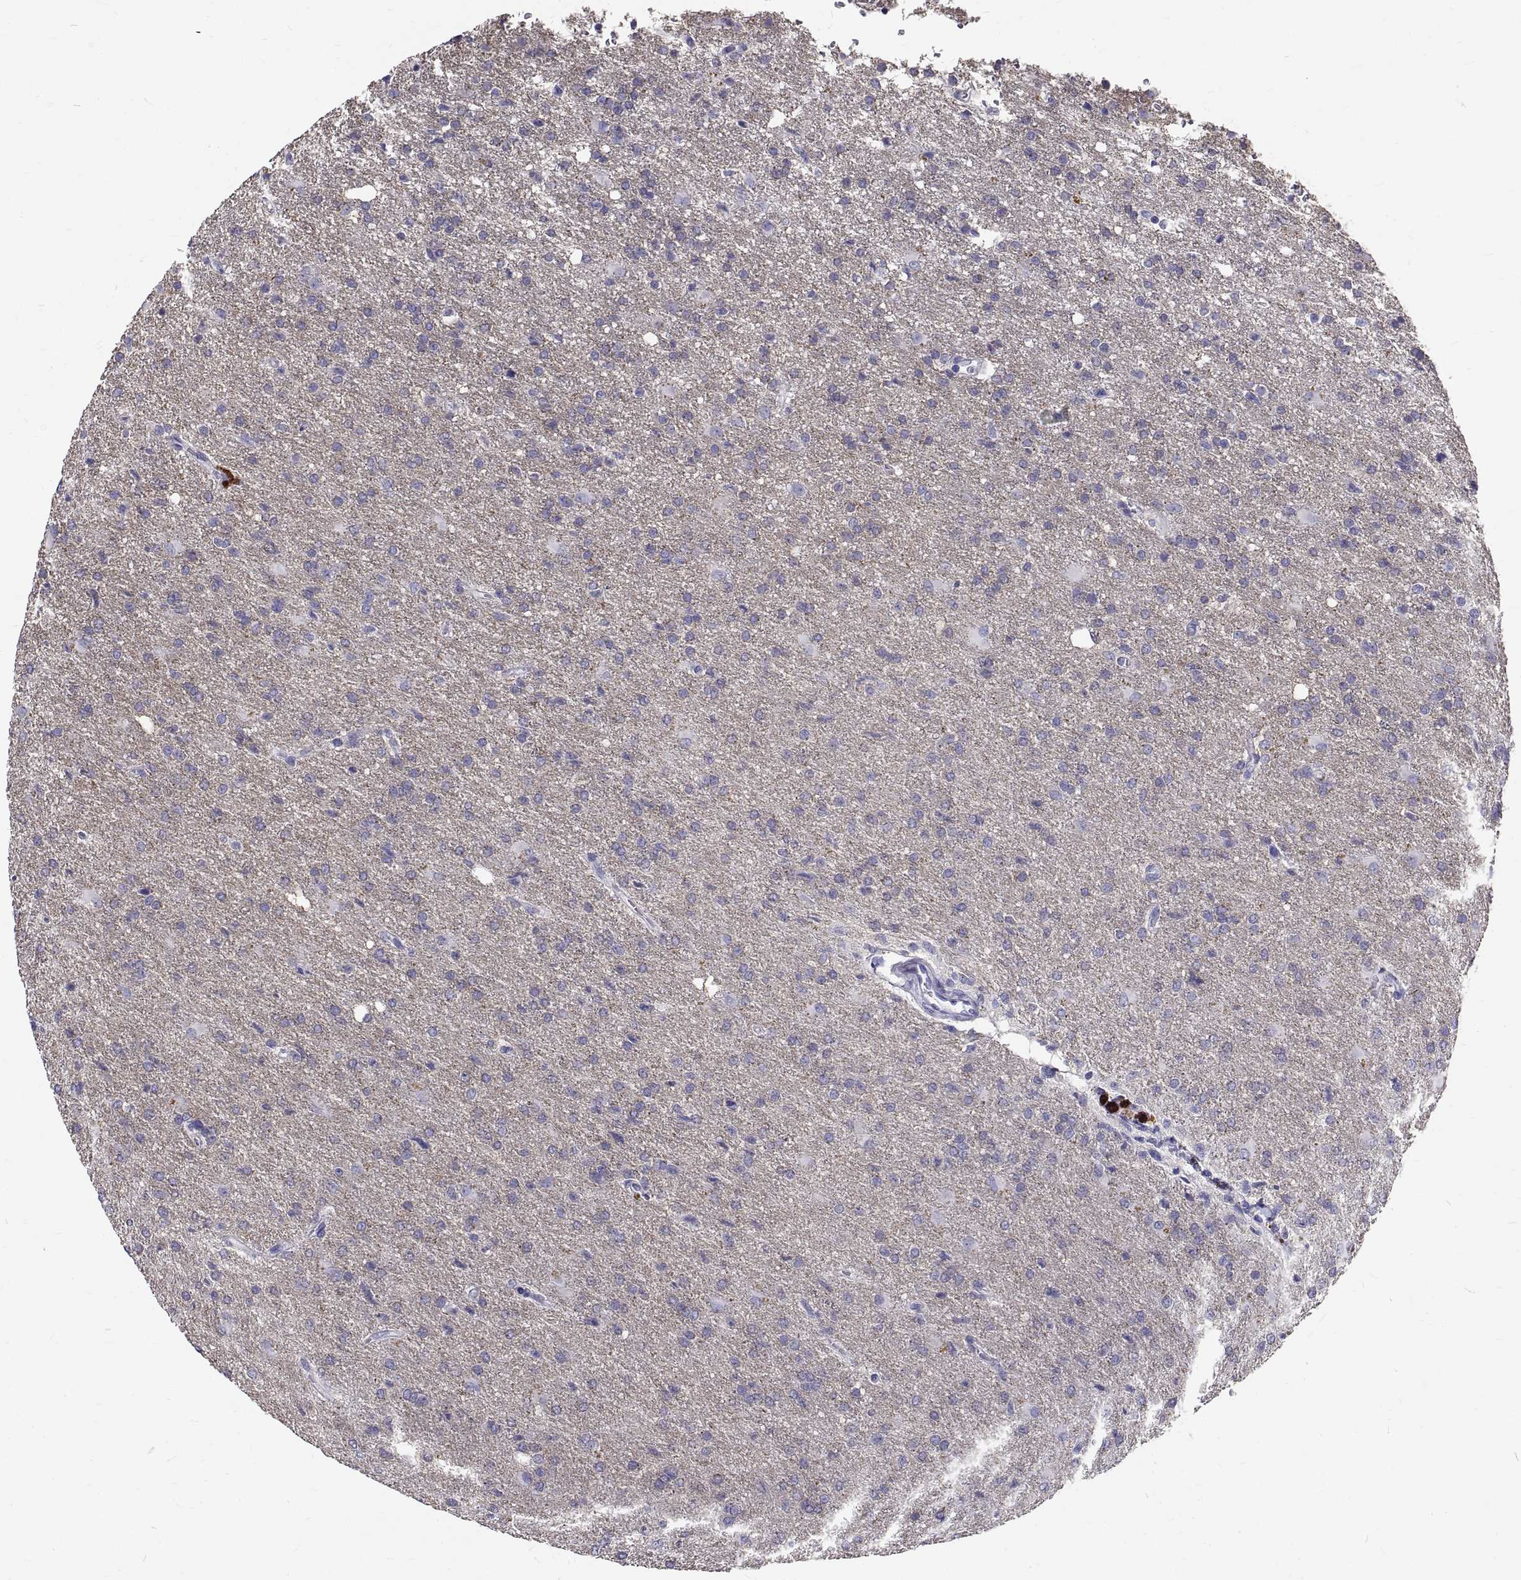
{"staining": {"intensity": "negative", "quantity": "none", "location": "none"}, "tissue": "glioma", "cell_type": "Tumor cells", "image_type": "cancer", "snomed": [{"axis": "morphology", "description": "Glioma, malignant, High grade"}, {"axis": "topography", "description": "Brain"}], "caption": "Malignant high-grade glioma stained for a protein using IHC demonstrates no positivity tumor cells.", "gene": "GNG12", "patient": {"sex": "male", "age": 68}}